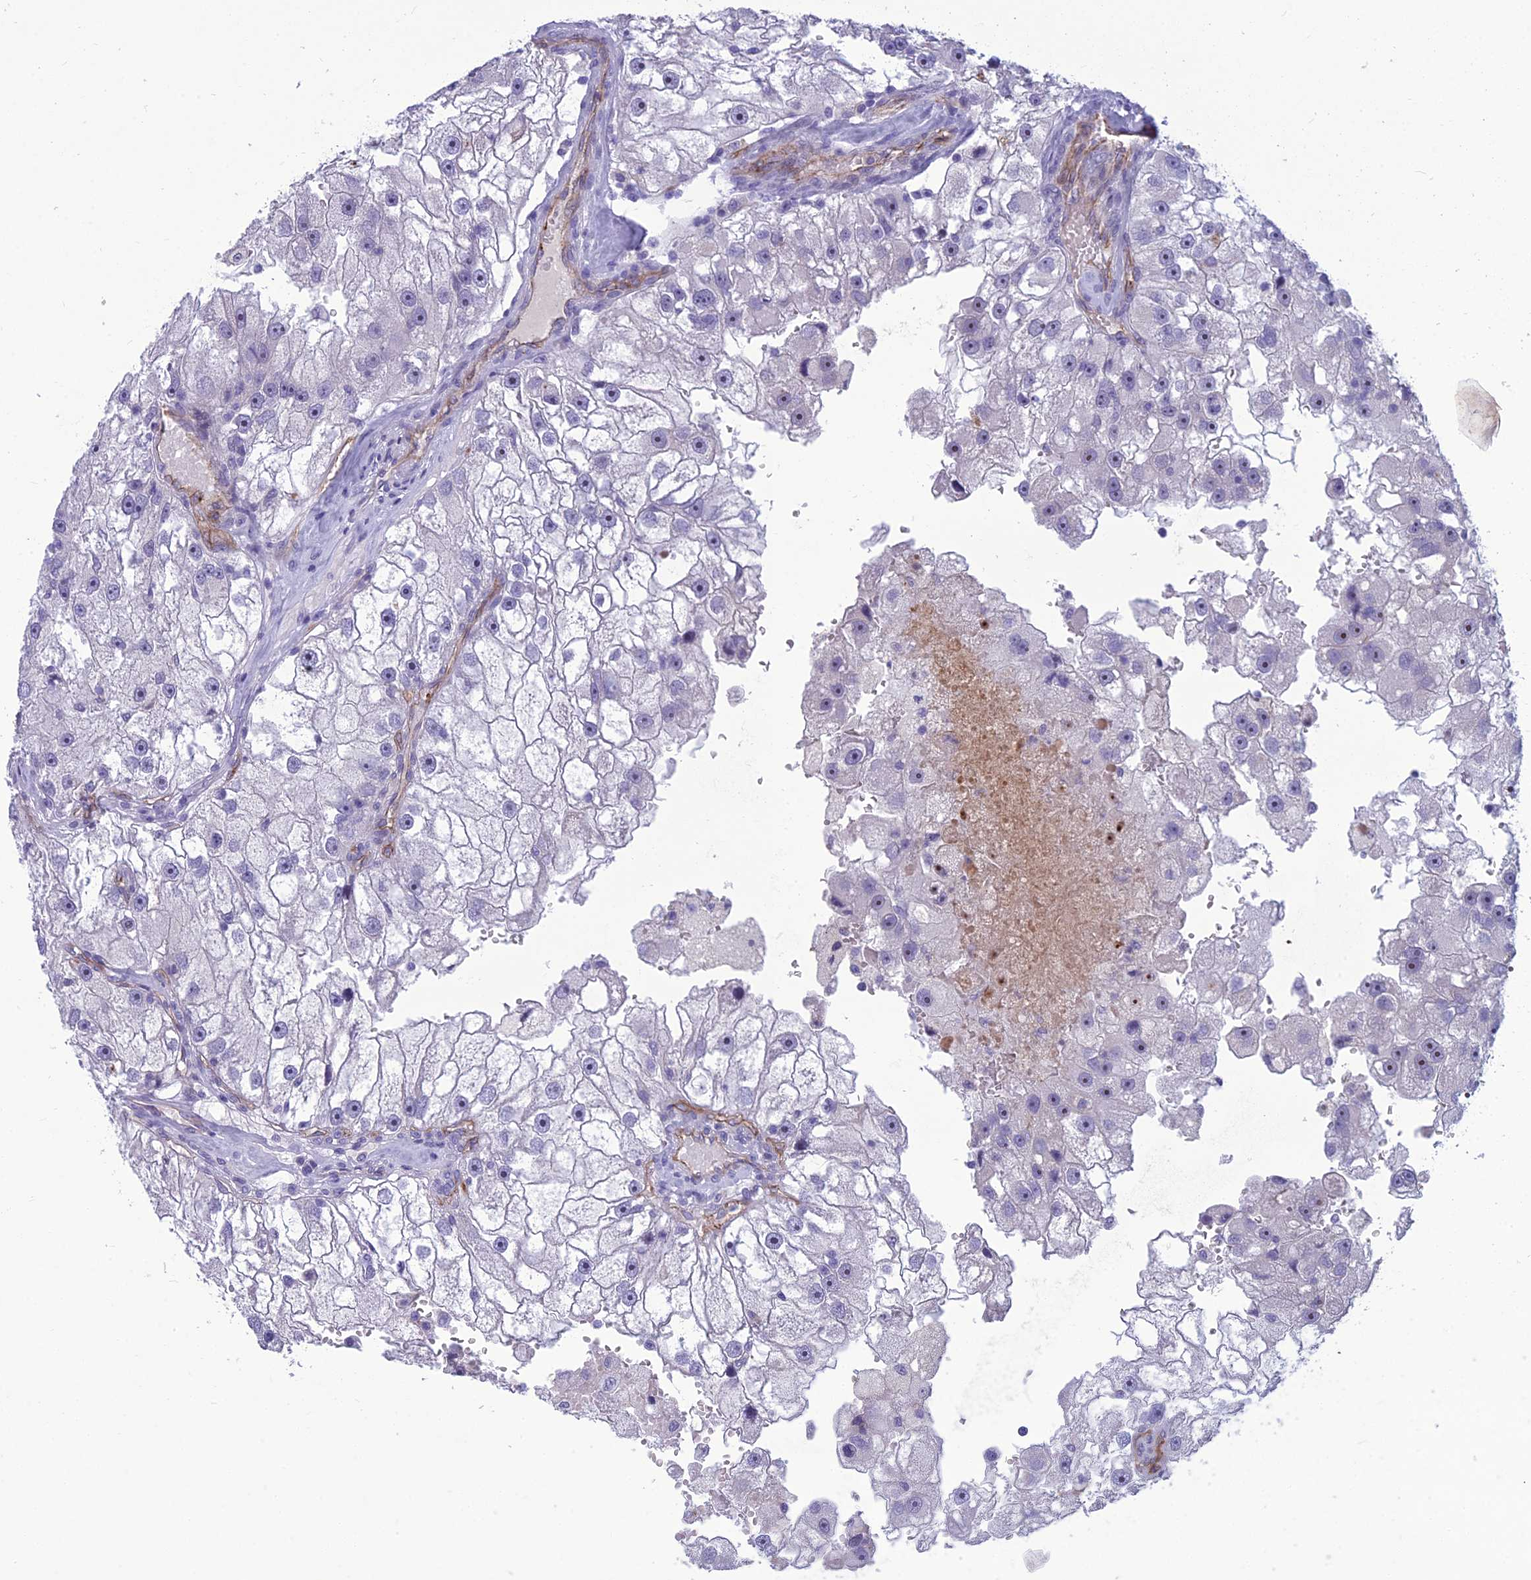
{"staining": {"intensity": "negative", "quantity": "none", "location": "none"}, "tissue": "renal cancer", "cell_type": "Tumor cells", "image_type": "cancer", "snomed": [{"axis": "morphology", "description": "Adenocarcinoma, NOS"}, {"axis": "topography", "description": "Kidney"}], "caption": "IHC of renal adenocarcinoma displays no expression in tumor cells.", "gene": "BBS7", "patient": {"sex": "male", "age": 63}}